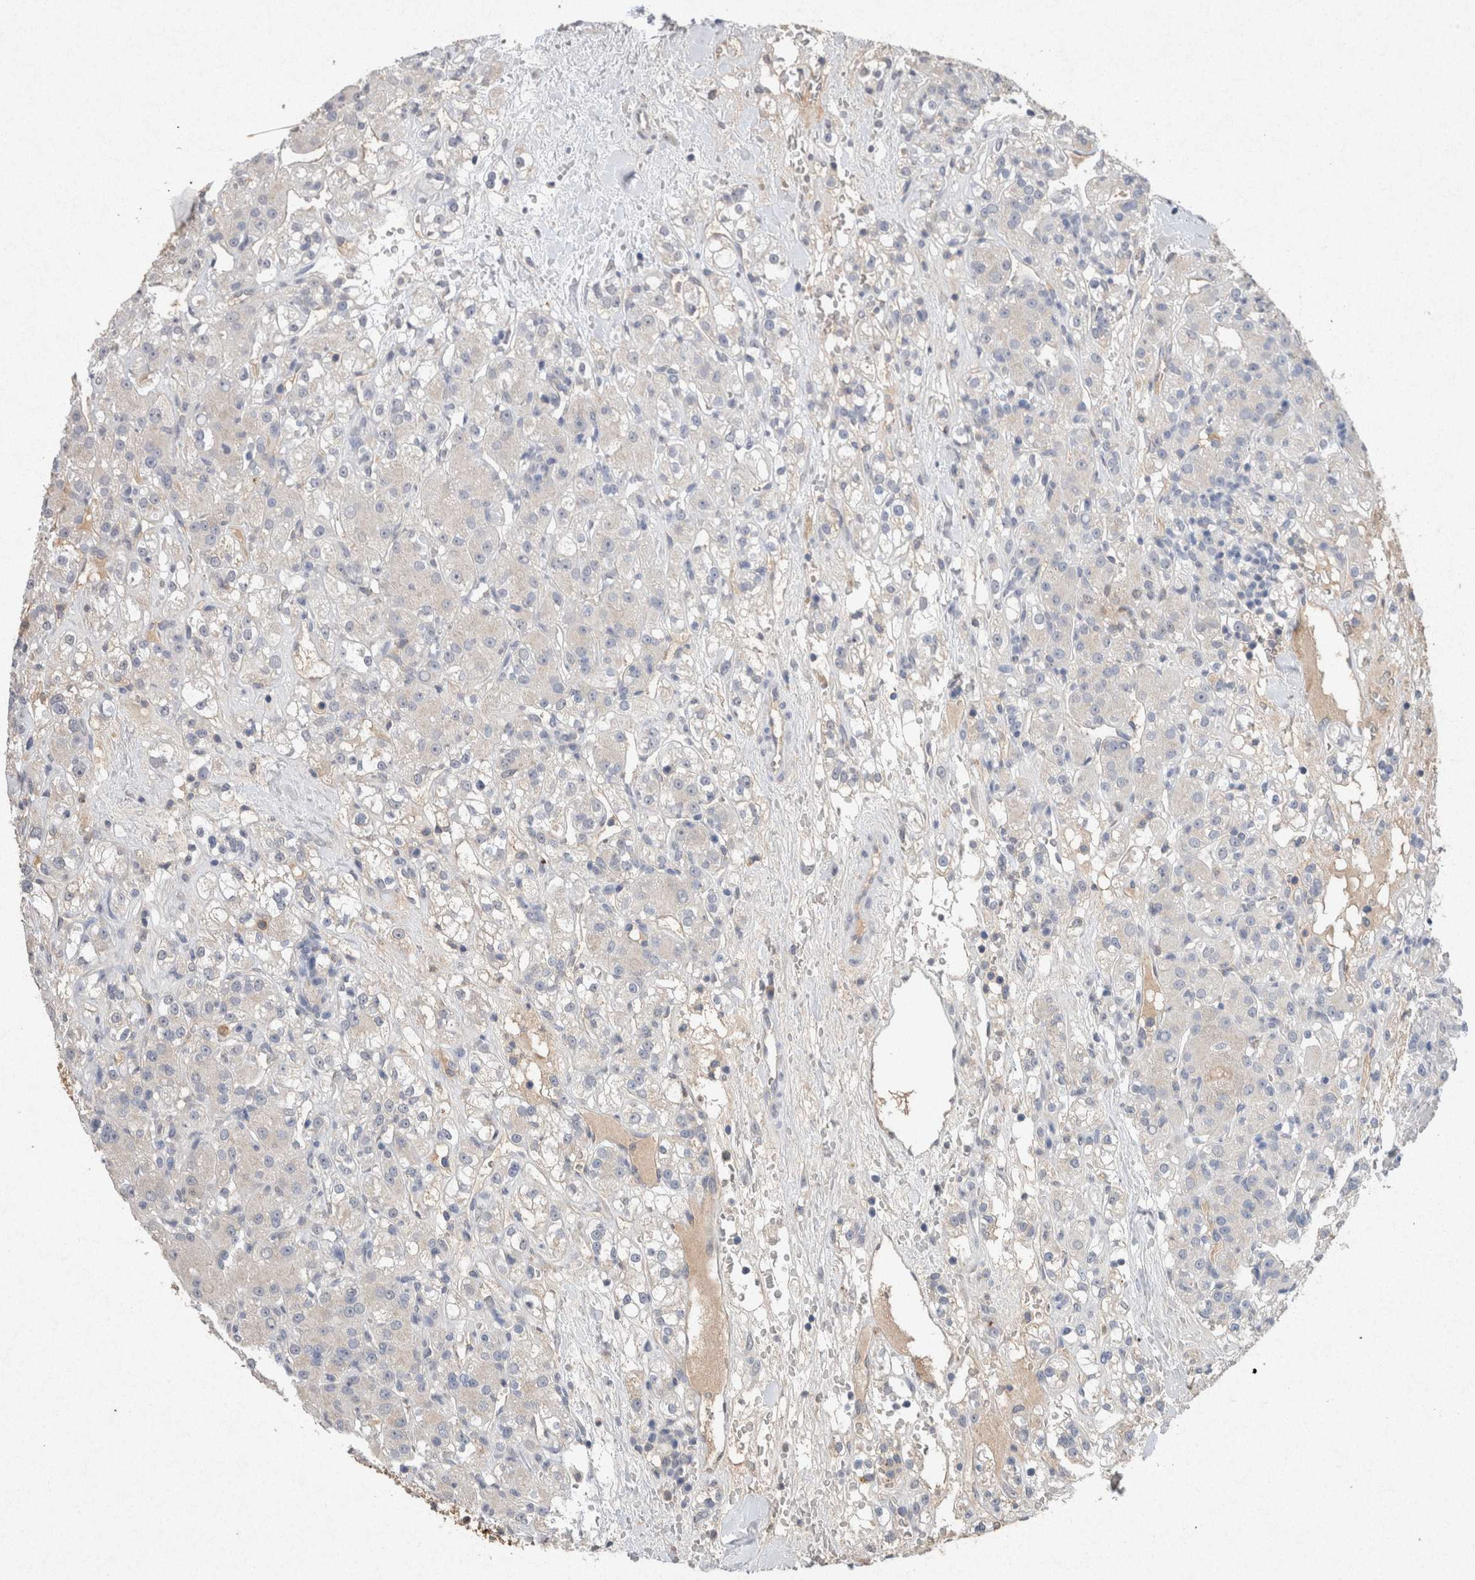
{"staining": {"intensity": "negative", "quantity": "none", "location": "none"}, "tissue": "renal cancer", "cell_type": "Tumor cells", "image_type": "cancer", "snomed": [{"axis": "morphology", "description": "Normal tissue, NOS"}, {"axis": "morphology", "description": "Adenocarcinoma, NOS"}, {"axis": "topography", "description": "Kidney"}], "caption": "DAB immunohistochemical staining of adenocarcinoma (renal) reveals no significant positivity in tumor cells. Nuclei are stained in blue.", "gene": "FABP7", "patient": {"sex": "male", "age": 61}}